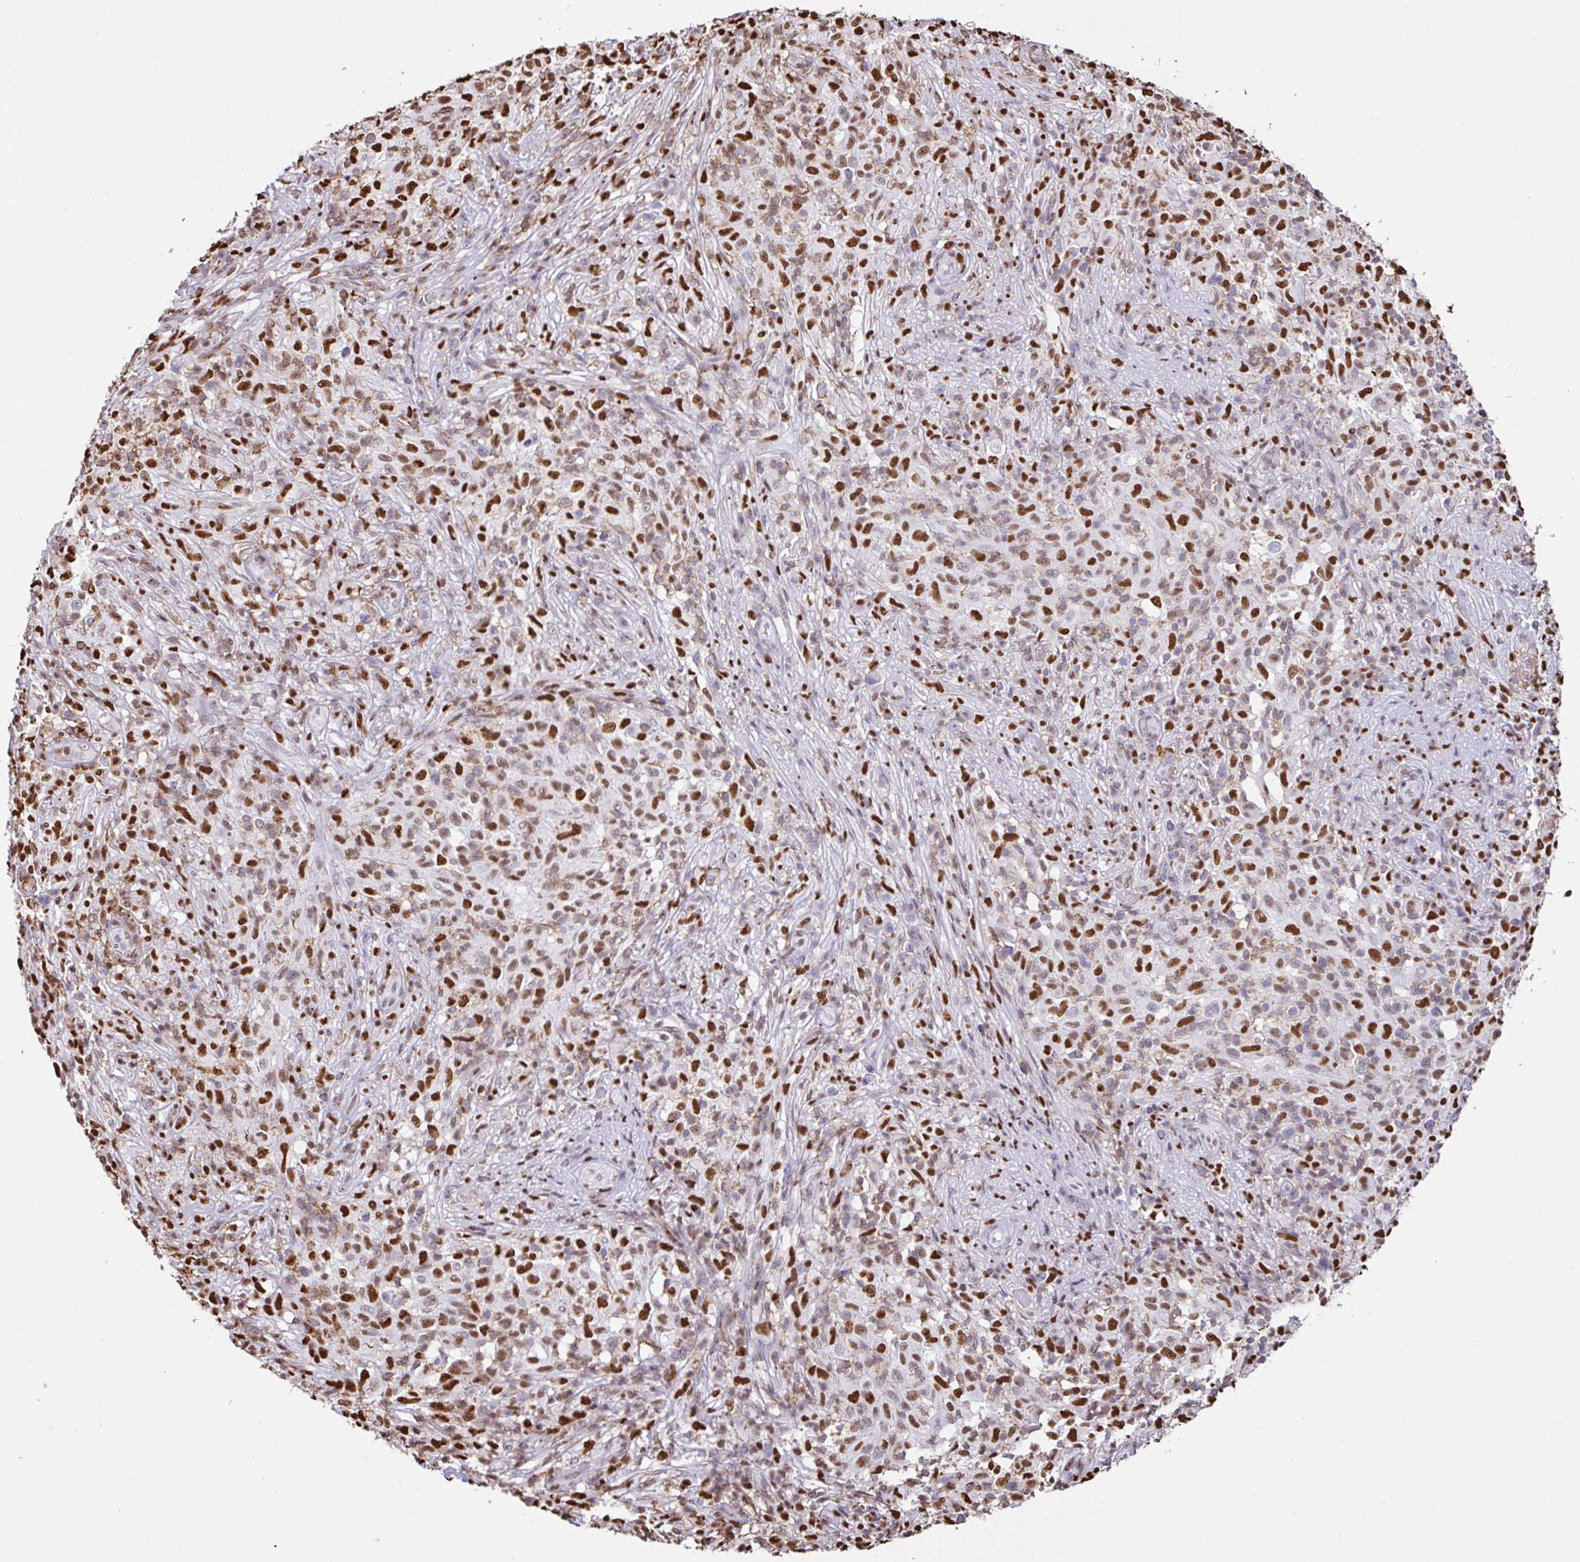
{"staining": {"intensity": "moderate", "quantity": ">75%", "location": "nuclear"}, "tissue": "melanoma", "cell_type": "Tumor cells", "image_type": "cancer", "snomed": [{"axis": "morphology", "description": "Malignant melanoma, NOS"}, {"axis": "topography", "description": "Skin"}], "caption": "The immunohistochemical stain highlights moderate nuclear staining in tumor cells of malignant melanoma tissue. (DAB IHC with brightfield microscopy, high magnification).", "gene": "BTBD10", "patient": {"sex": "male", "age": 66}}